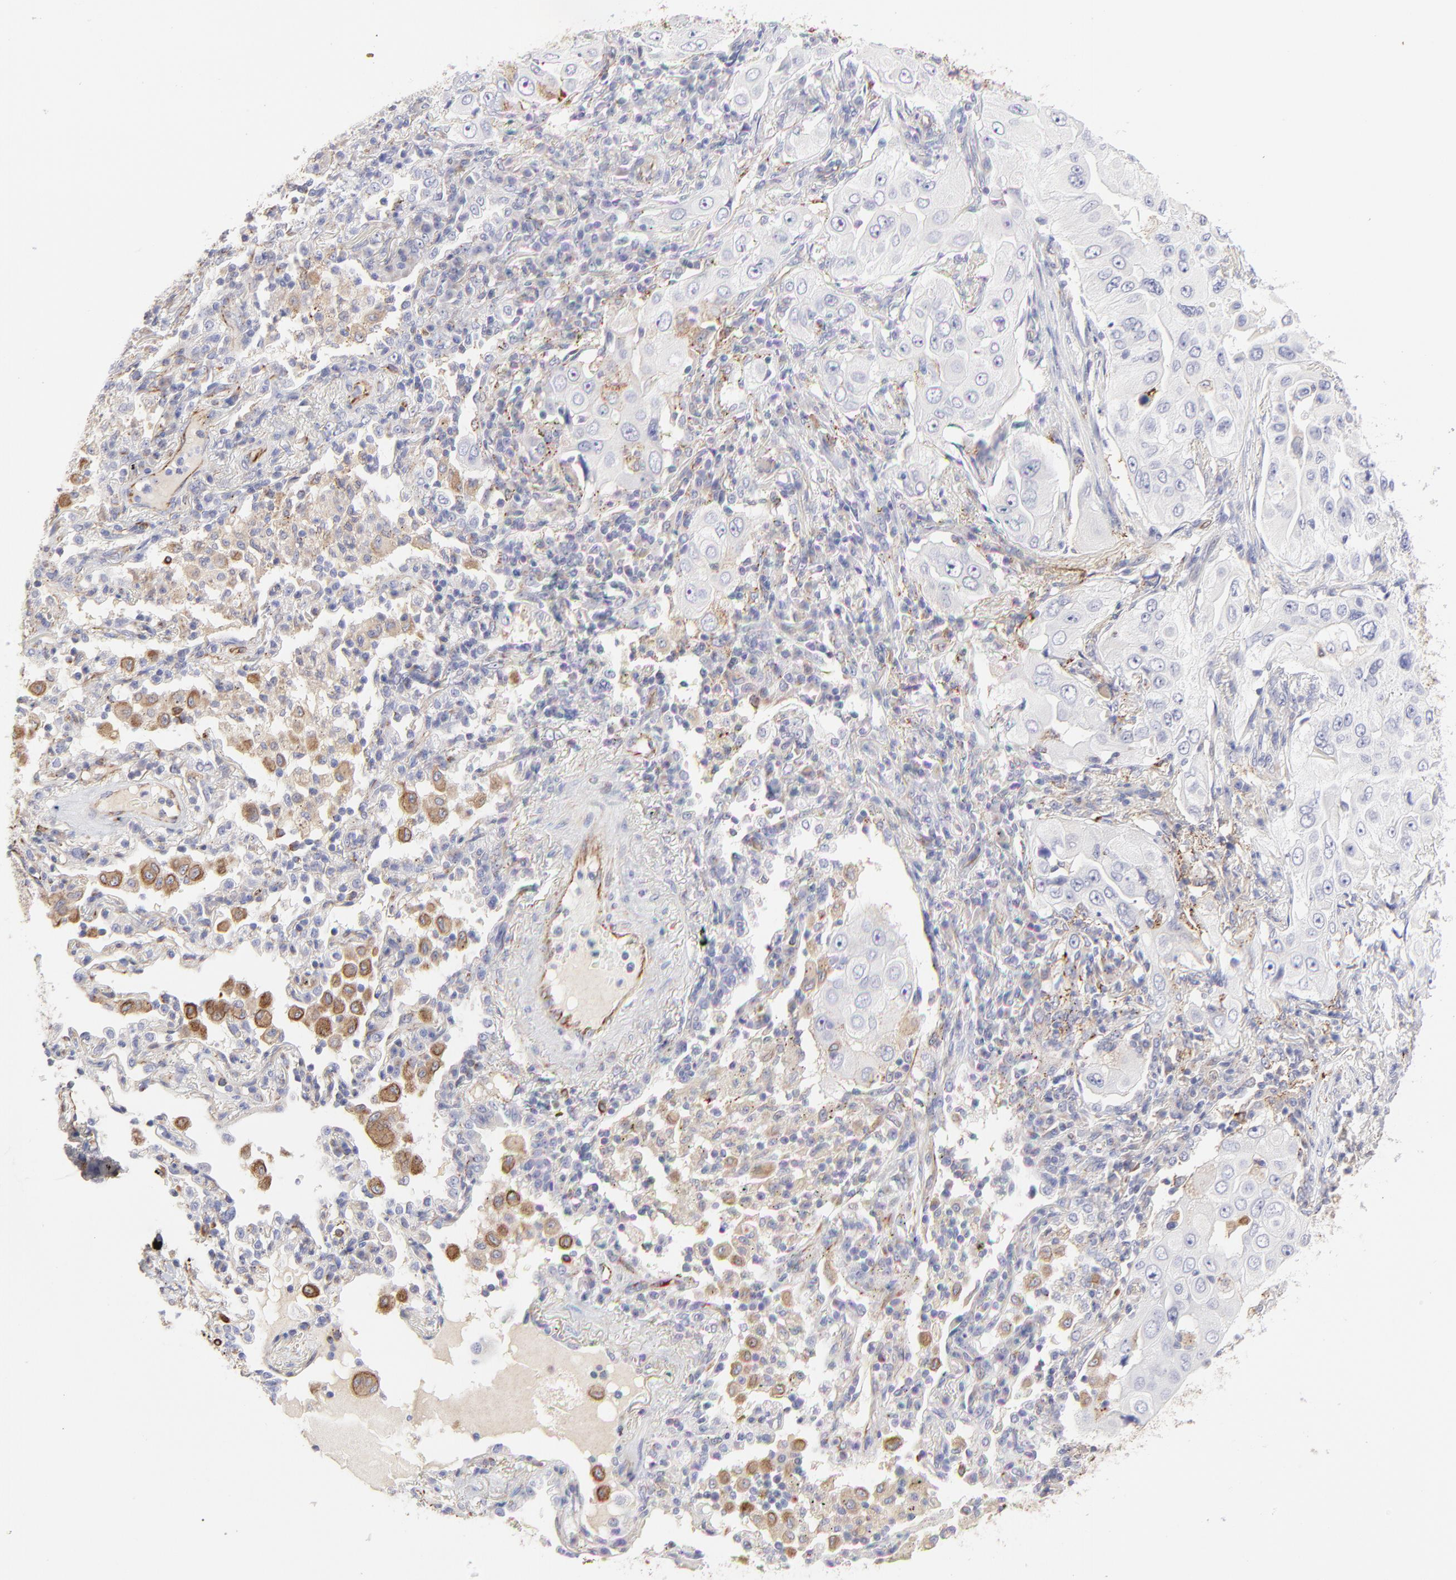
{"staining": {"intensity": "moderate", "quantity": "<25%", "location": "cytoplasmic/membranous"}, "tissue": "lung cancer", "cell_type": "Tumor cells", "image_type": "cancer", "snomed": [{"axis": "morphology", "description": "Adenocarcinoma, NOS"}, {"axis": "topography", "description": "Lung"}], "caption": "Protein analysis of lung cancer (adenocarcinoma) tissue exhibits moderate cytoplasmic/membranous staining in about <25% of tumor cells. Using DAB (3,3'-diaminobenzidine) (brown) and hematoxylin (blue) stains, captured at high magnification using brightfield microscopy.", "gene": "COX8C", "patient": {"sex": "male", "age": 84}}